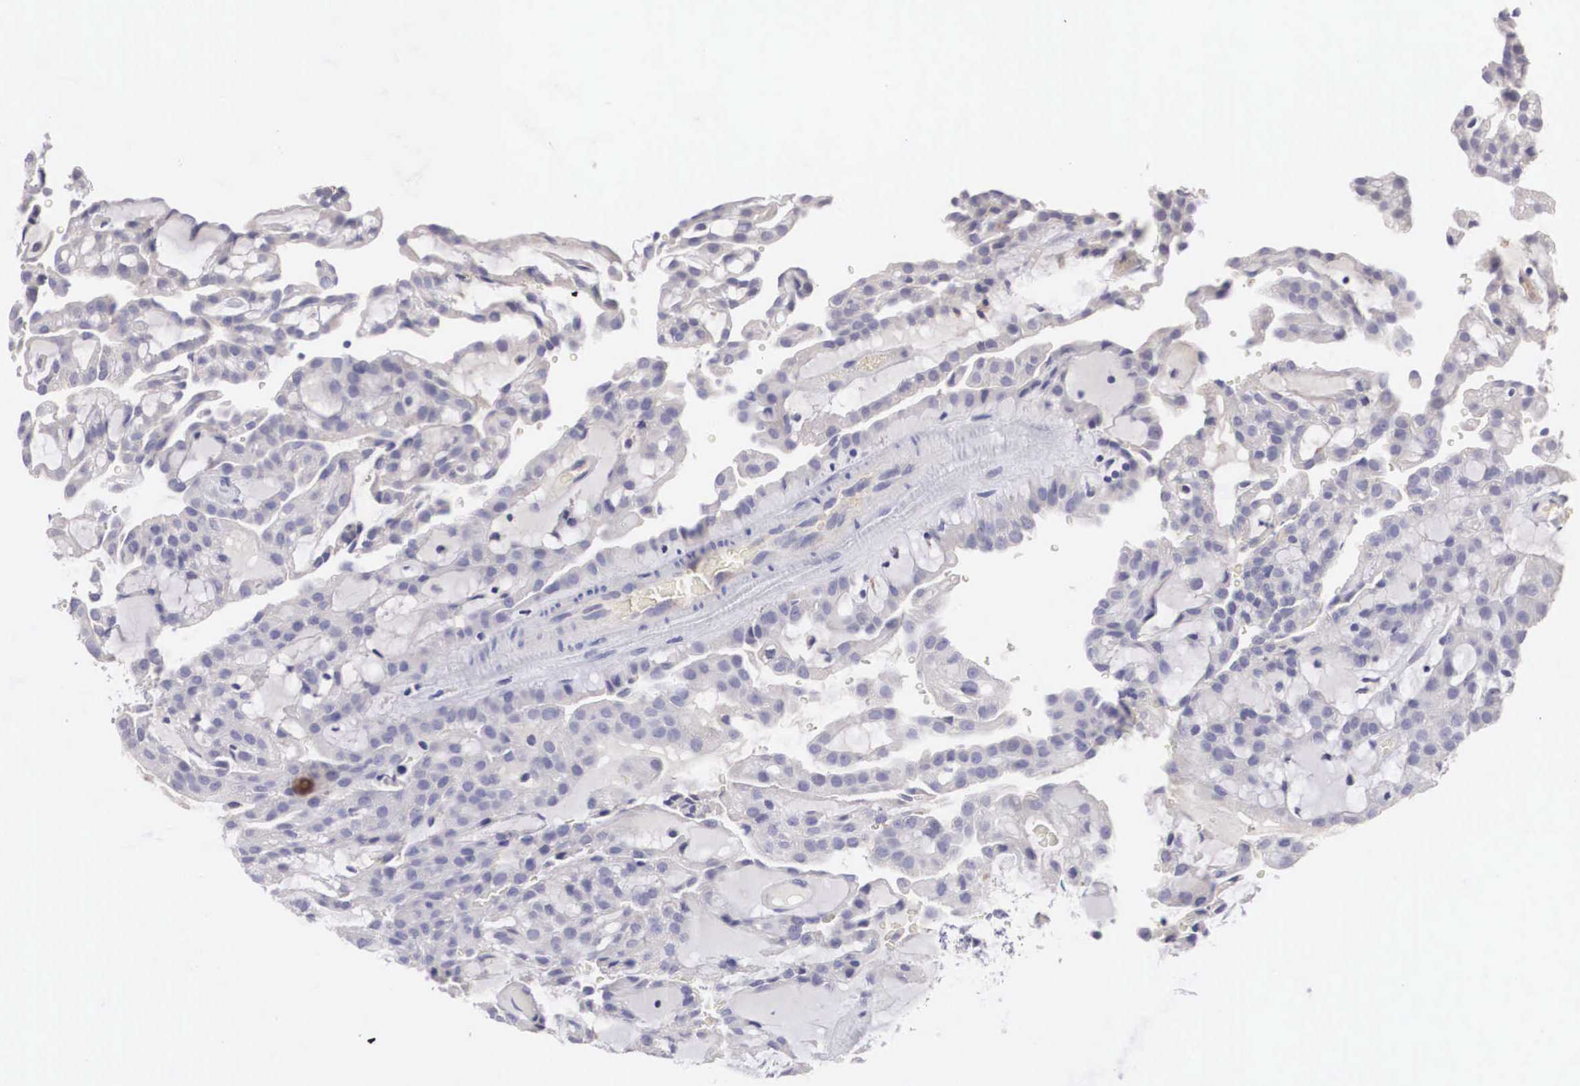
{"staining": {"intensity": "negative", "quantity": "none", "location": "none"}, "tissue": "renal cancer", "cell_type": "Tumor cells", "image_type": "cancer", "snomed": [{"axis": "morphology", "description": "Adenocarcinoma, NOS"}, {"axis": "topography", "description": "Kidney"}], "caption": "This is an immunohistochemistry (IHC) photomicrograph of renal cancer. There is no expression in tumor cells.", "gene": "ABHD4", "patient": {"sex": "male", "age": 63}}